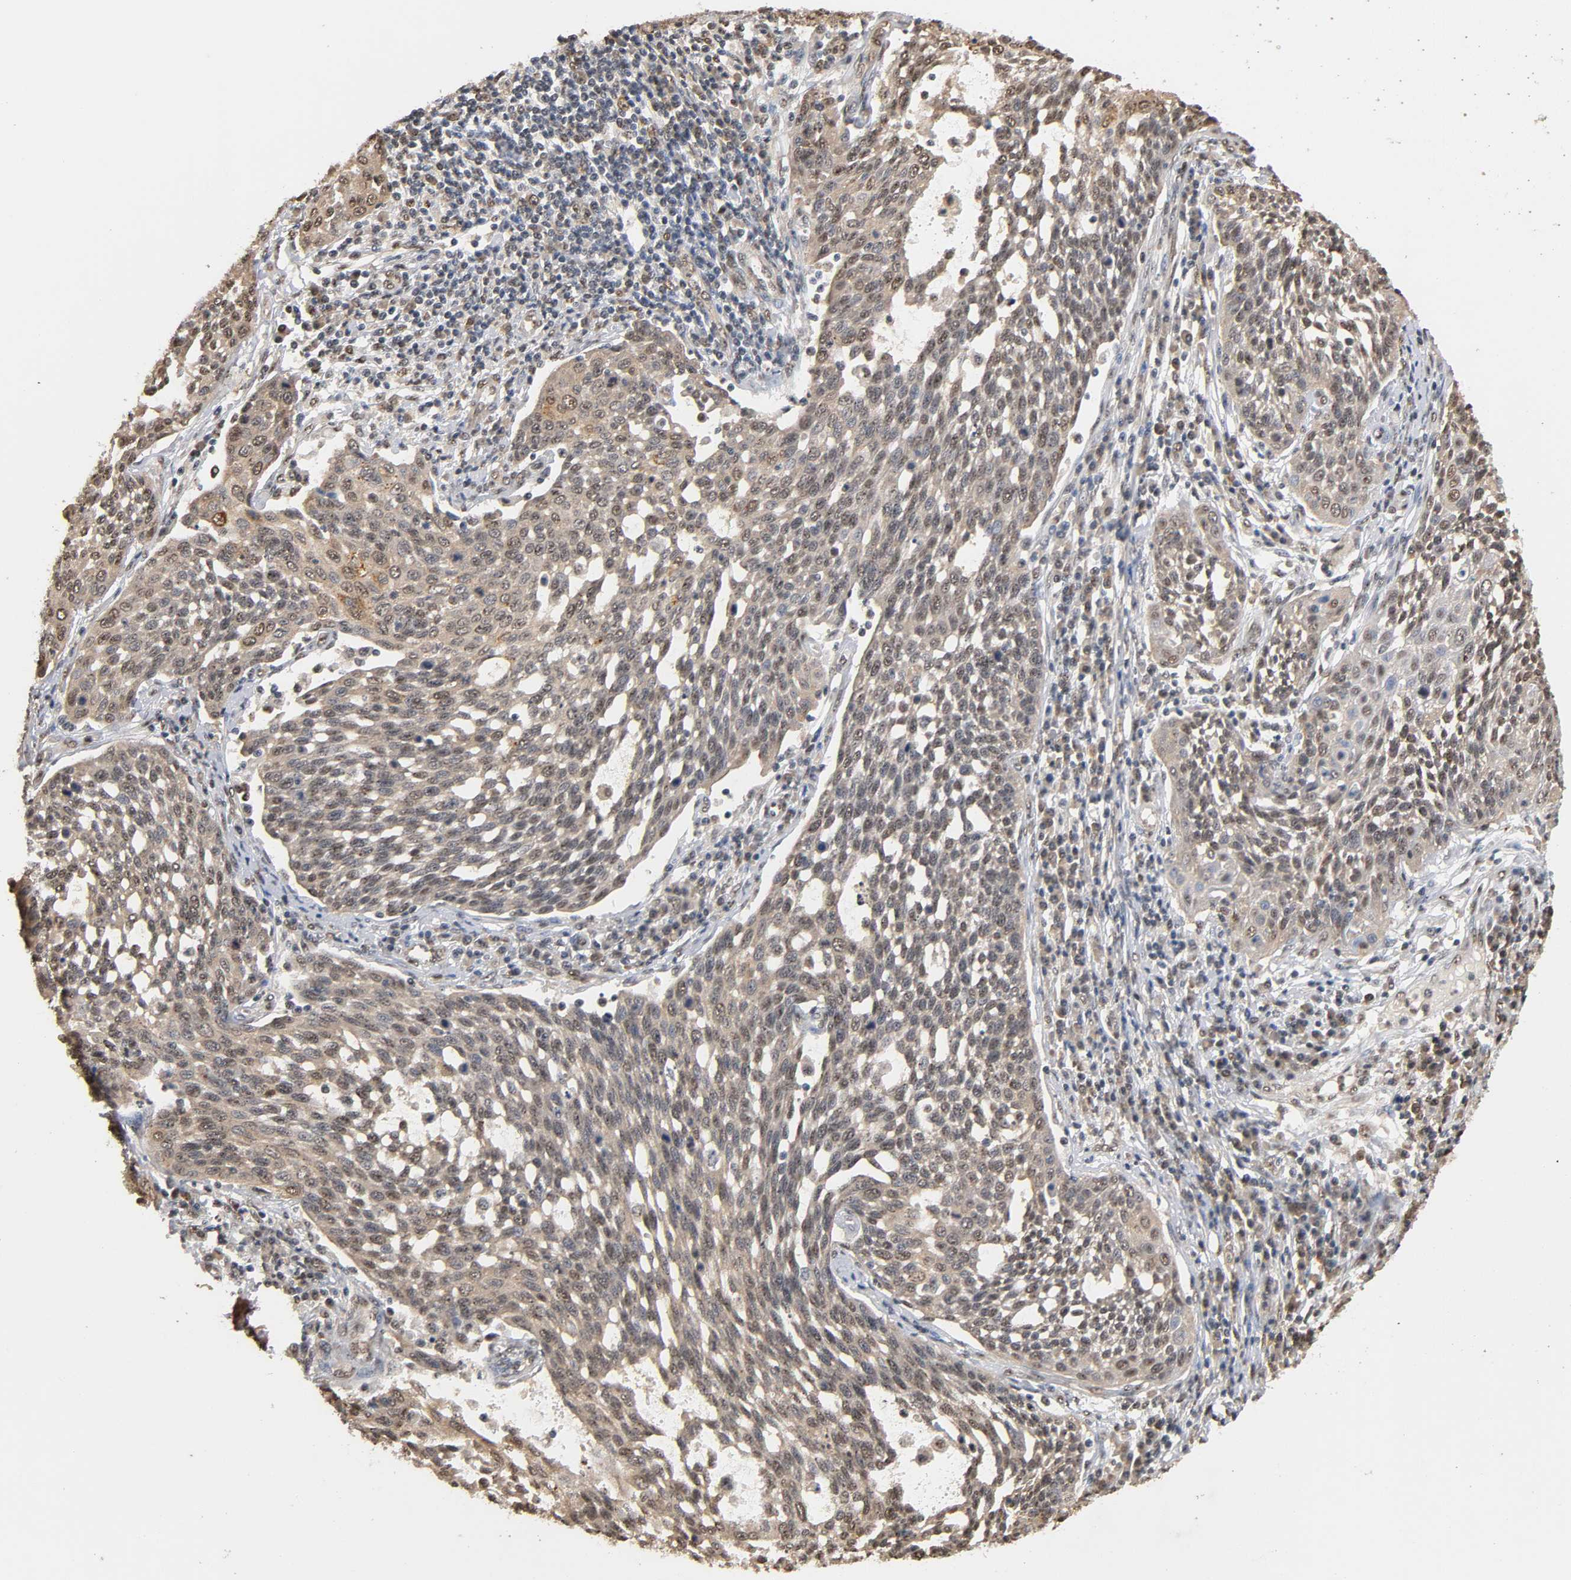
{"staining": {"intensity": "weak", "quantity": "<25%", "location": "cytoplasmic/membranous,nuclear"}, "tissue": "cervical cancer", "cell_type": "Tumor cells", "image_type": "cancer", "snomed": [{"axis": "morphology", "description": "Squamous cell carcinoma, NOS"}, {"axis": "topography", "description": "Cervix"}], "caption": "Immunohistochemistry (IHC) image of human cervical cancer stained for a protein (brown), which shows no staining in tumor cells. The staining was performed using DAB to visualize the protein expression in brown, while the nuclei were stained in blue with hematoxylin (Magnification: 20x).", "gene": "UBC", "patient": {"sex": "female", "age": 34}}